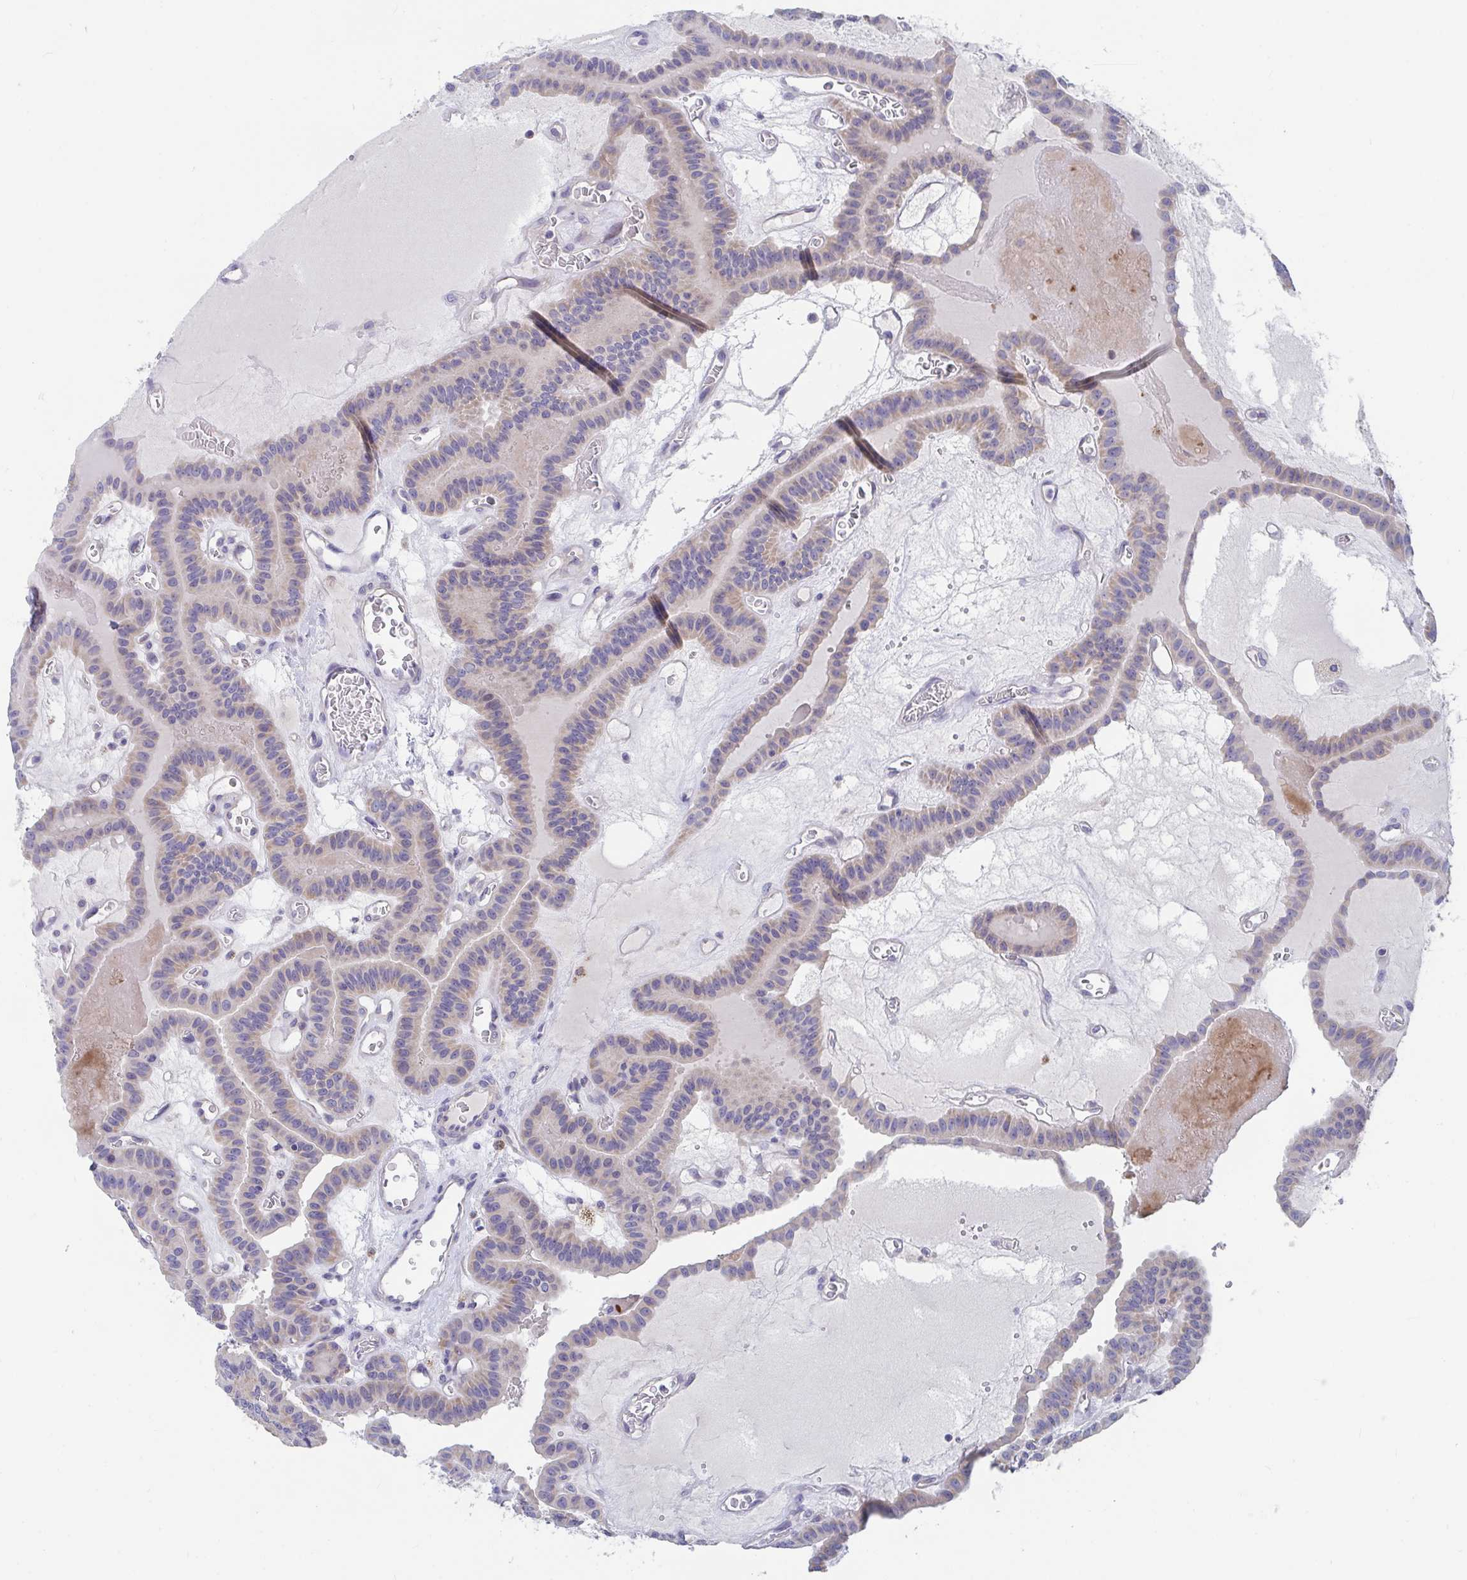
{"staining": {"intensity": "weak", "quantity": "25%-75%", "location": "cytoplasmic/membranous"}, "tissue": "thyroid cancer", "cell_type": "Tumor cells", "image_type": "cancer", "snomed": [{"axis": "morphology", "description": "Papillary adenocarcinoma, NOS"}, {"axis": "topography", "description": "Thyroid gland"}], "caption": "Protein analysis of thyroid papillary adenocarcinoma tissue shows weak cytoplasmic/membranous positivity in approximately 25%-75% of tumor cells.", "gene": "FAM156B", "patient": {"sex": "male", "age": 87}}